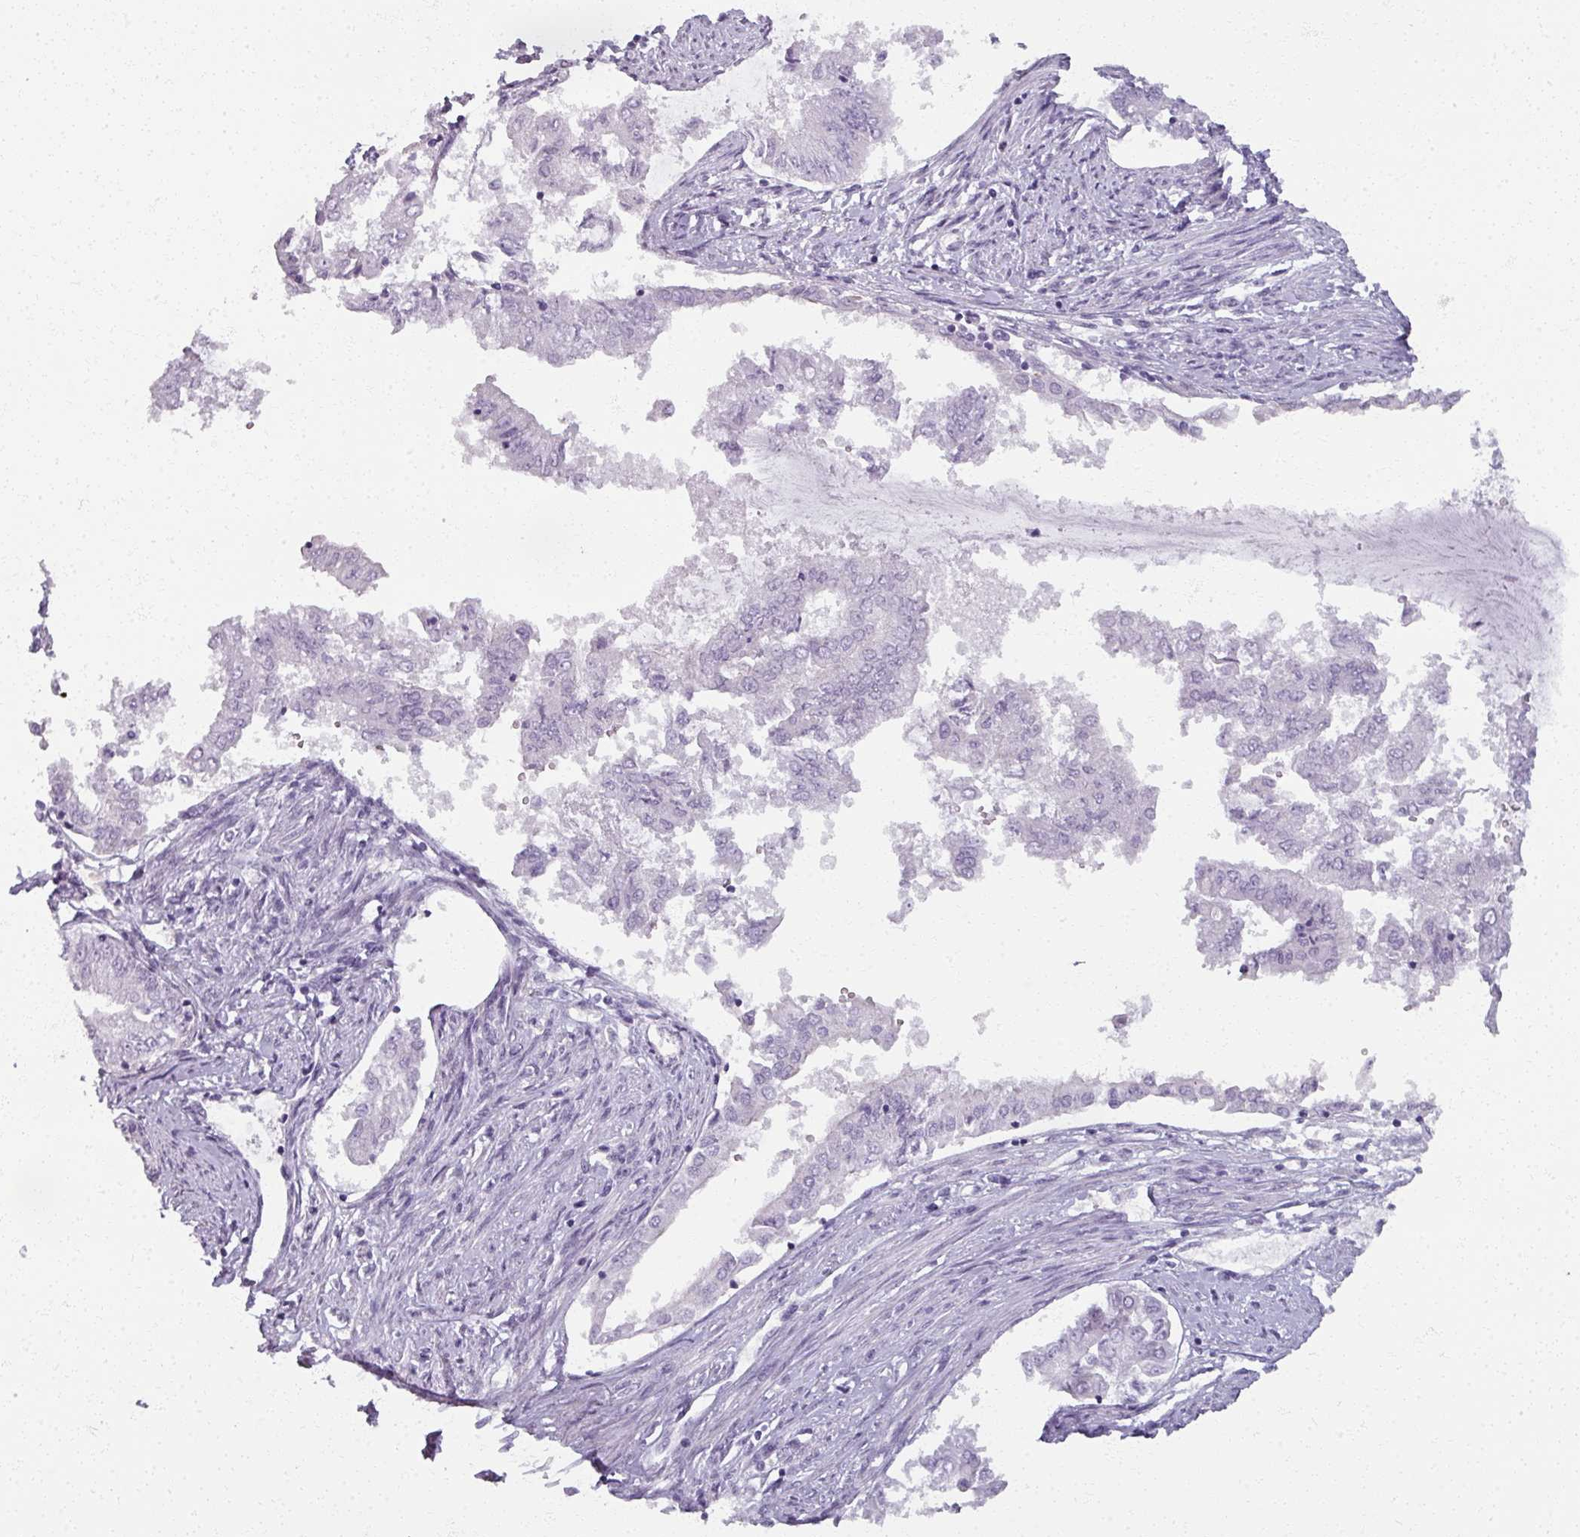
{"staining": {"intensity": "negative", "quantity": "none", "location": "none"}, "tissue": "endometrial cancer", "cell_type": "Tumor cells", "image_type": "cancer", "snomed": [{"axis": "morphology", "description": "Adenocarcinoma, NOS"}, {"axis": "topography", "description": "Endometrium"}], "caption": "Immunohistochemistry (IHC) micrograph of neoplastic tissue: human endometrial cancer (adenocarcinoma) stained with DAB (3,3'-diaminobenzidine) demonstrates no significant protein positivity in tumor cells.", "gene": "RFPL2", "patient": {"sex": "female", "age": 76}}